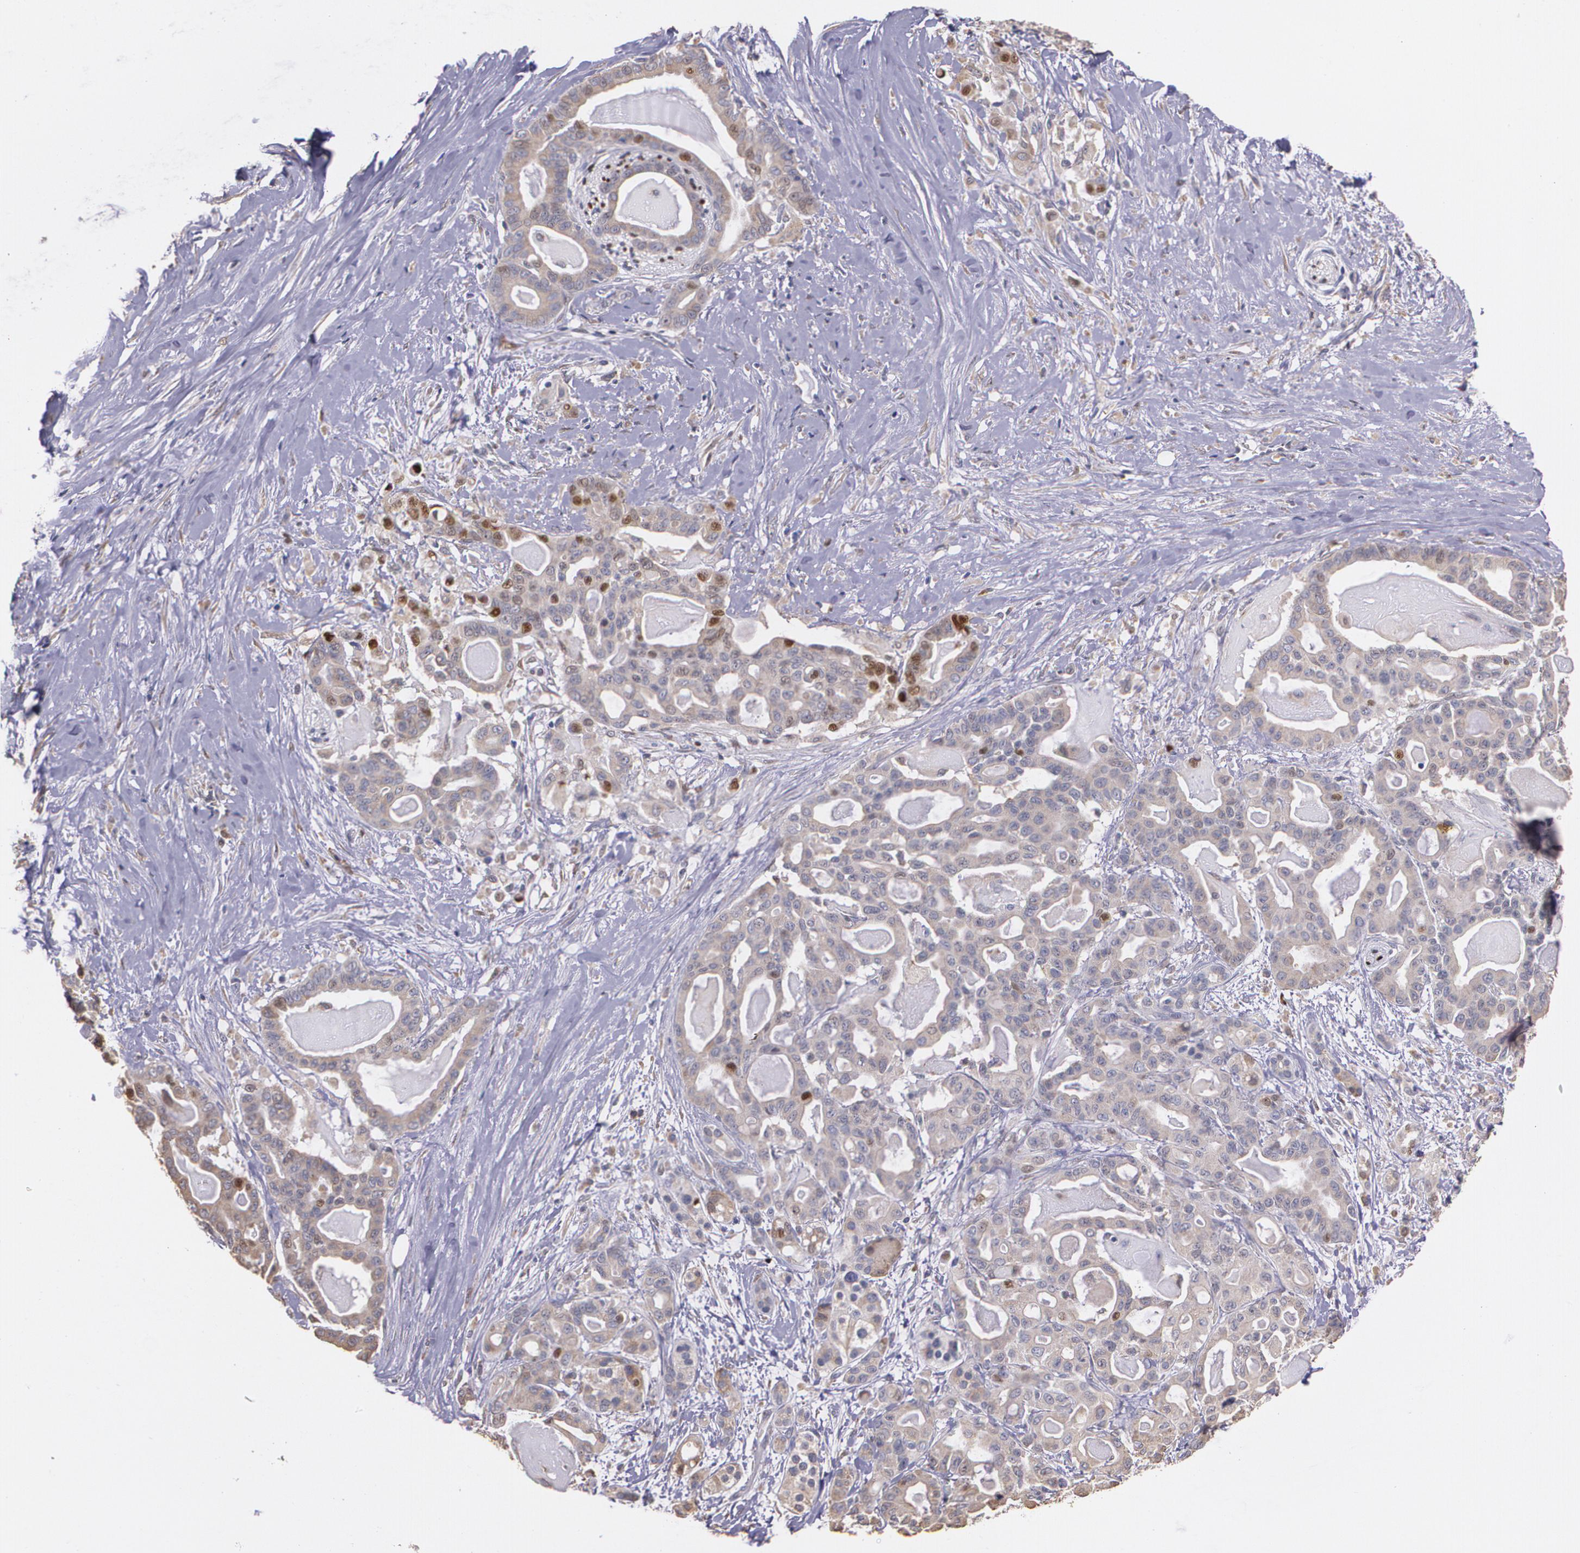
{"staining": {"intensity": "moderate", "quantity": ">75%", "location": "cytoplasmic/membranous"}, "tissue": "pancreatic cancer", "cell_type": "Tumor cells", "image_type": "cancer", "snomed": [{"axis": "morphology", "description": "Adenocarcinoma, NOS"}, {"axis": "topography", "description": "Pancreas"}], "caption": "Pancreatic cancer (adenocarcinoma) tissue demonstrates moderate cytoplasmic/membranous staining in approximately >75% of tumor cells, visualized by immunohistochemistry.", "gene": "ATF3", "patient": {"sex": "male", "age": 63}}